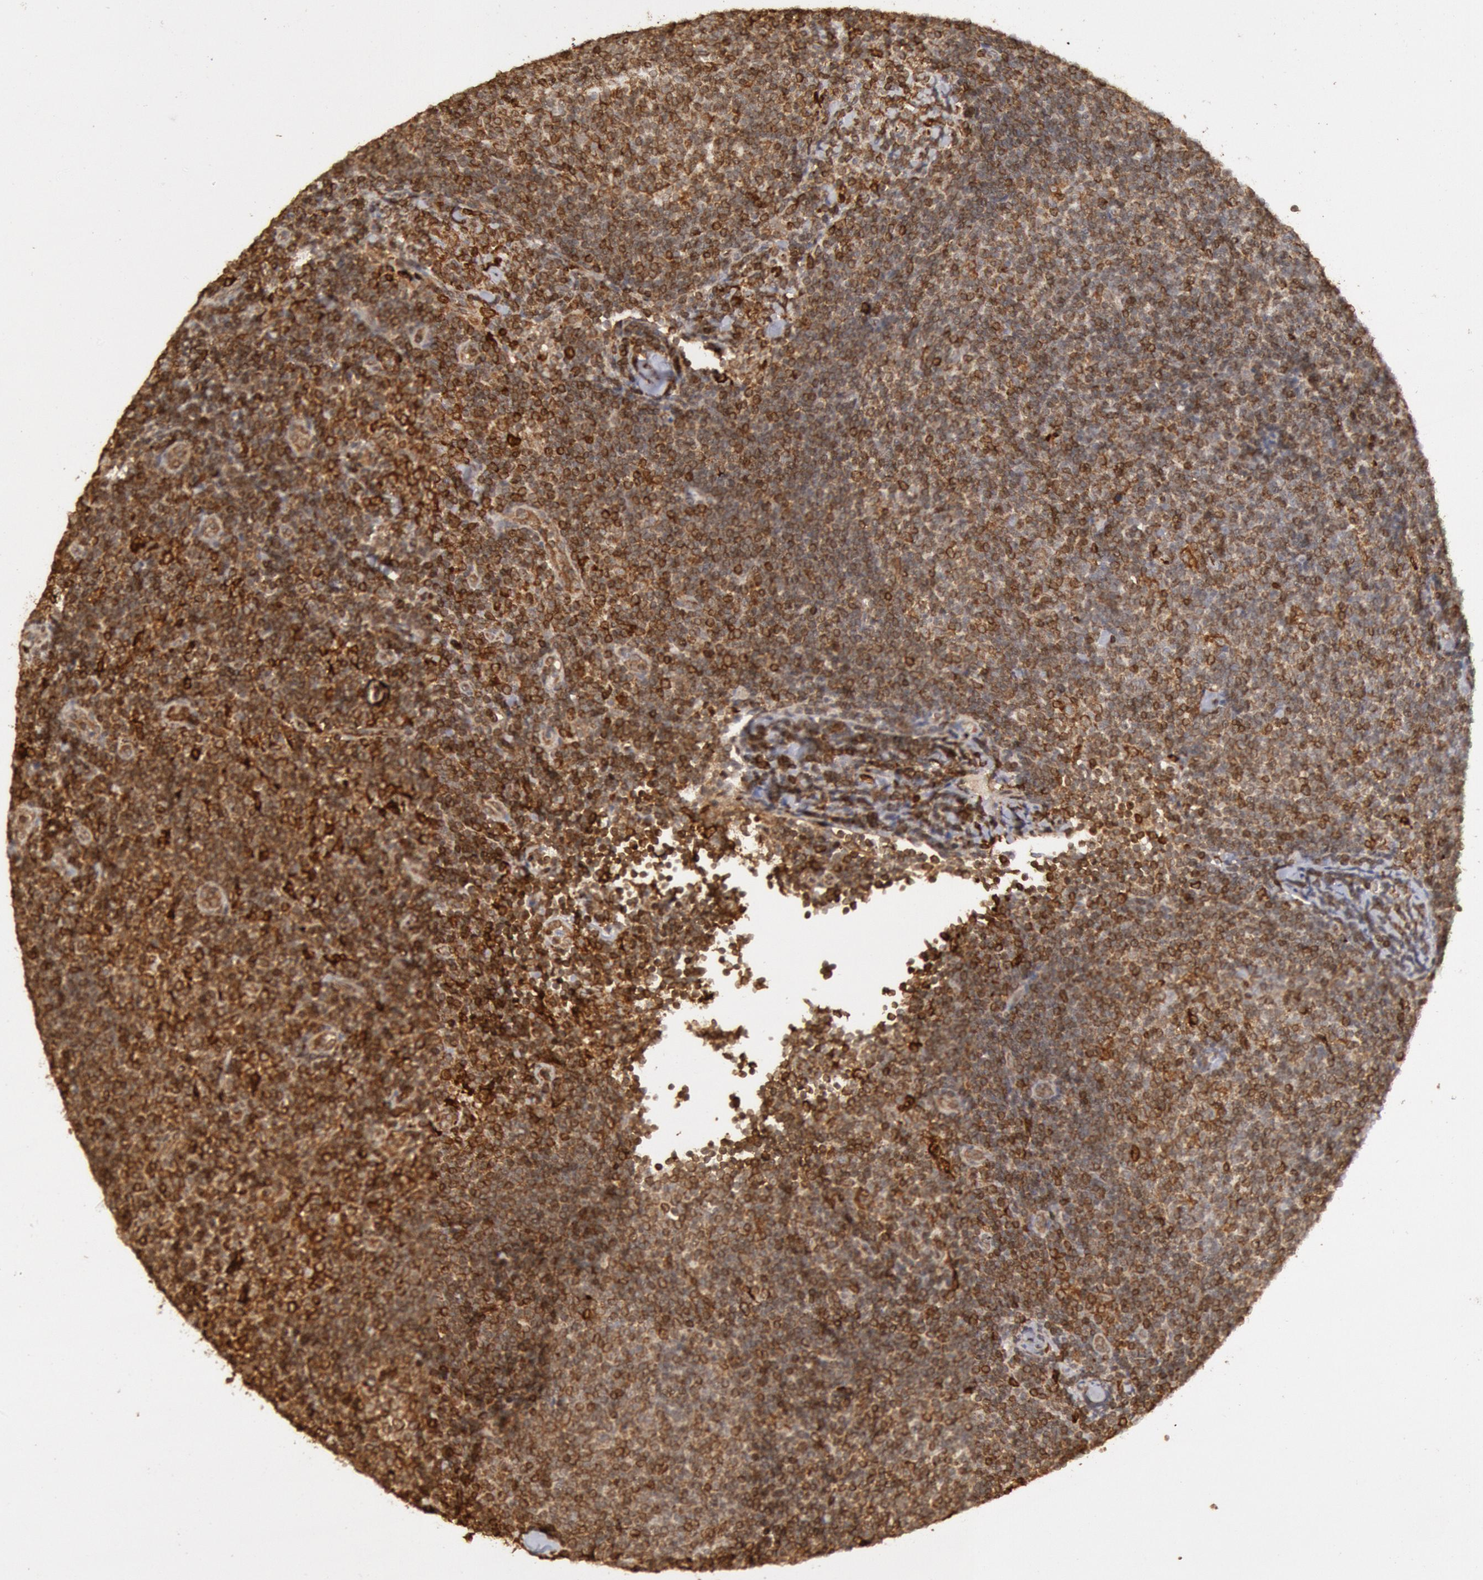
{"staining": {"intensity": "moderate", "quantity": ">75%", "location": "cytoplasmic/membranous"}, "tissue": "lymphoma", "cell_type": "Tumor cells", "image_type": "cancer", "snomed": [{"axis": "morphology", "description": "Malignant lymphoma, non-Hodgkin's type, Low grade"}, {"axis": "topography", "description": "Lymph node"}], "caption": "Immunohistochemical staining of human low-grade malignant lymphoma, non-Hodgkin's type exhibits moderate cytoplasmic/membranous protein positivity in approximately >75% of tumor cells.", "gene": "TAP2", "patient": {"sex": "male", "age": 49}}